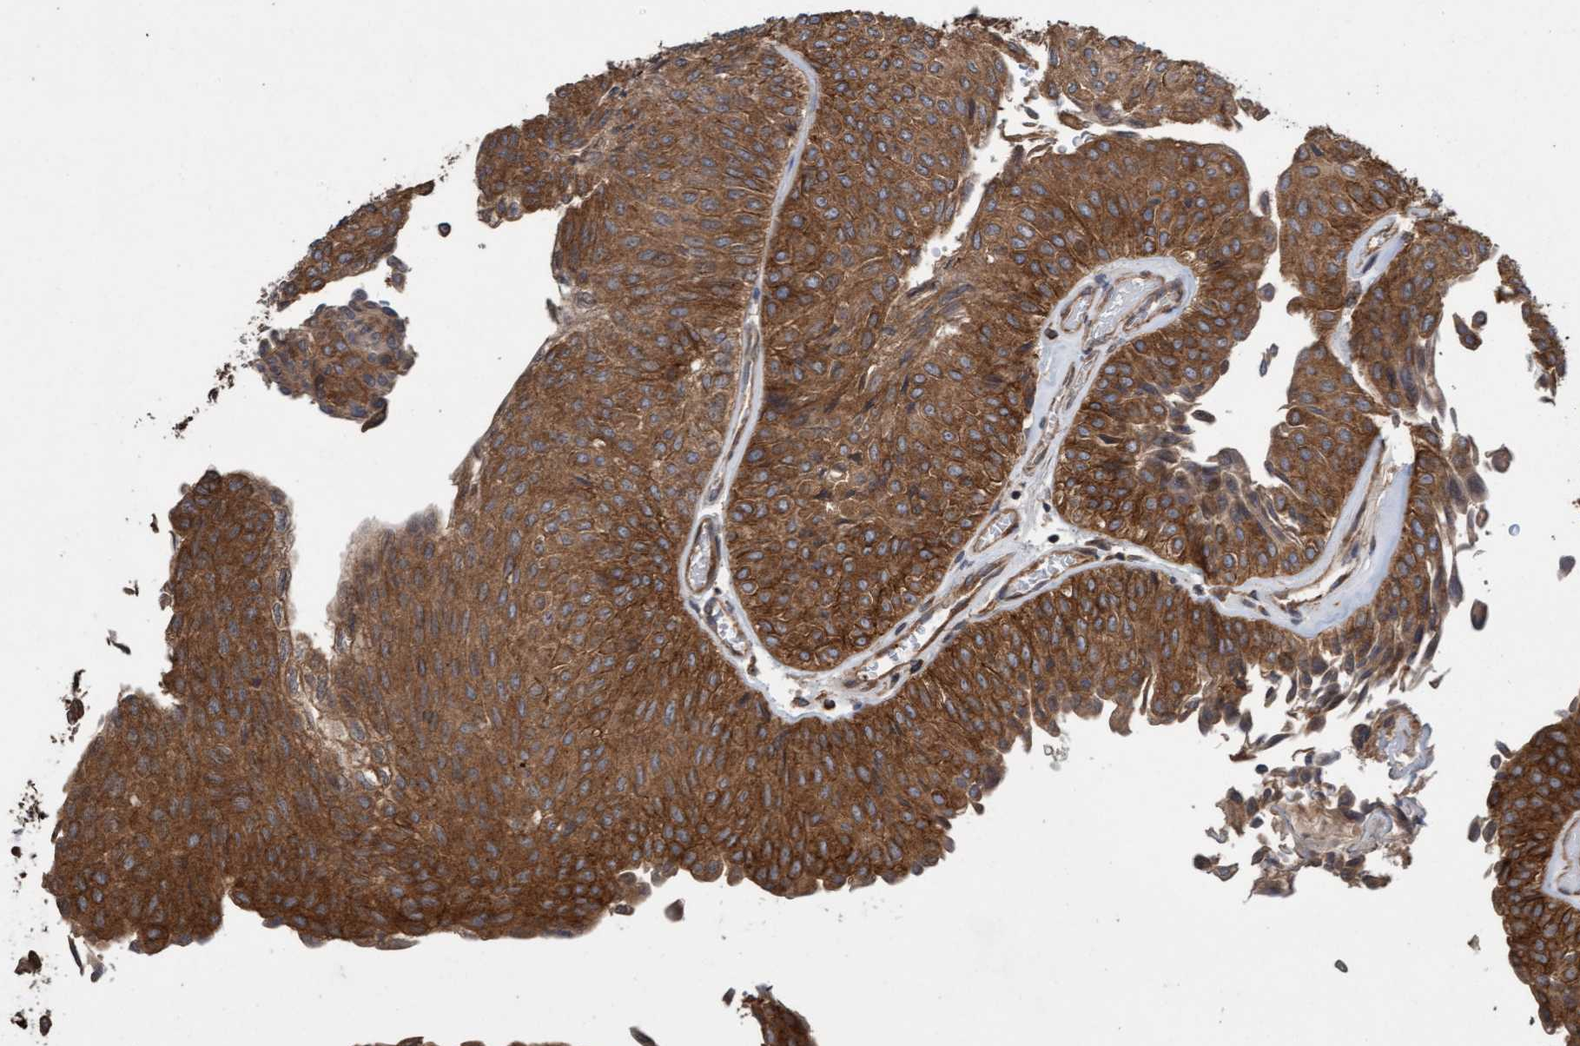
{"staining": {"intensity": "strong", "quantity": ">75%", "location": "cytoplasmic/membranous"}, "tissue": "urothelial cancer", "cell_type": "Tumor cells", "image_type": "cancer", "snomed": [{"axis": "morphology", "description": "Urothelial carcinoma, Low grade"}, {"axis": "topography", "description": "Urinary bladder"}], "caption": "Low-grade urothelial carcinoma stained for a protein (brown) exhibits strong cytoplasmic/membranous positive staining in approximately >75% of tumor cells.", "gene": "CDC42EP4", "patient": {"sex": "male", "age": 78}}